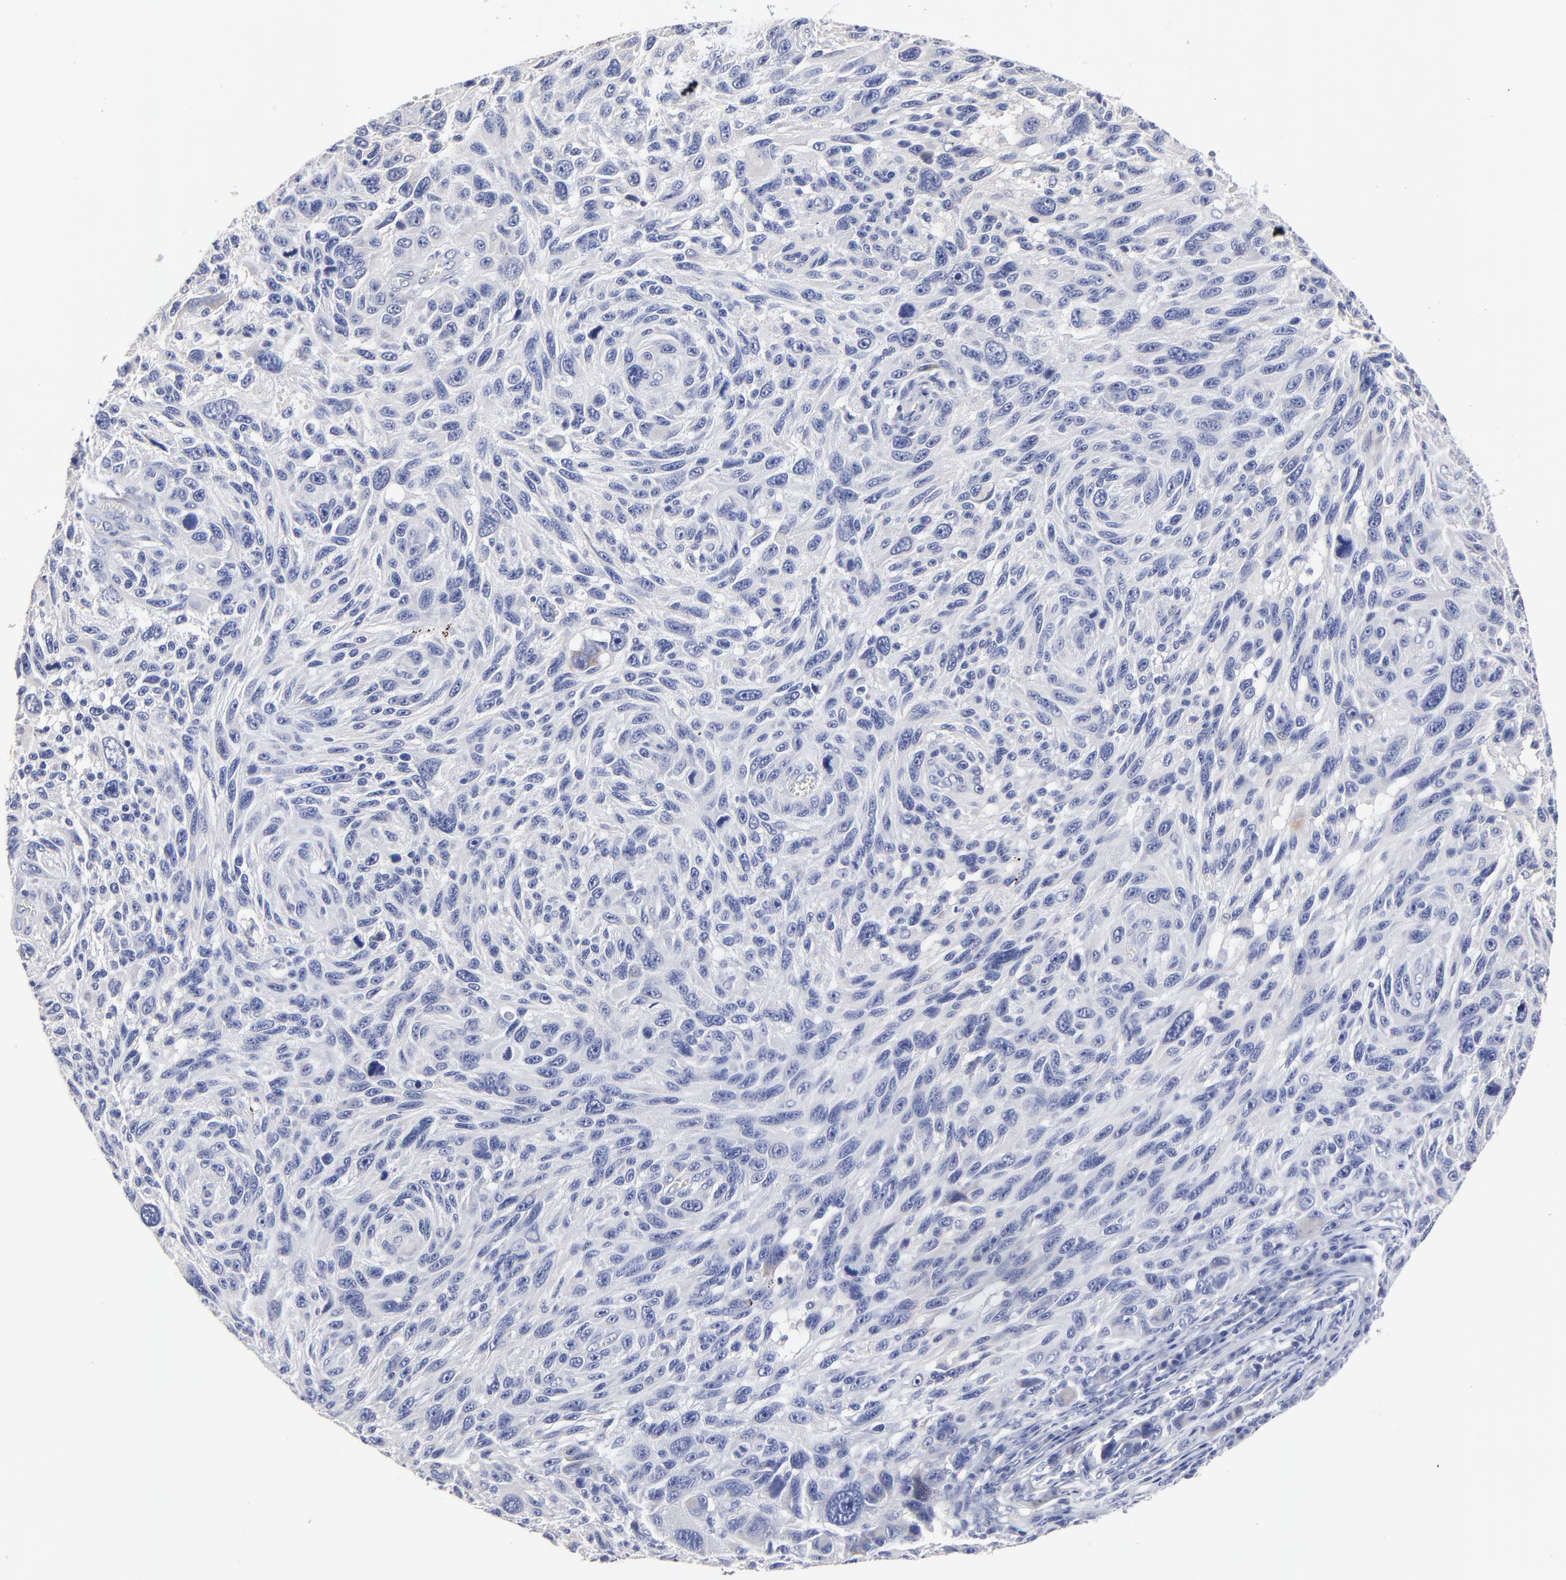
{"staining": {"intensity": "negative", "quantity": "none", "location": "none"}, "tissue": "melanoma", "cell_type": "Tumor cells", "image_type": "cancer", "snomed": [{"axis": "morphology", "description": "Malignant melanoma, NOS"}, {"axis": "topography", "description": "Skin"}], "caption": "Malignant melanoma was stained to show a protein in brown. There is no significant expression in tumor cells.", "gene": "CXADR", "patient": {"sex": "male", "age": 53}}